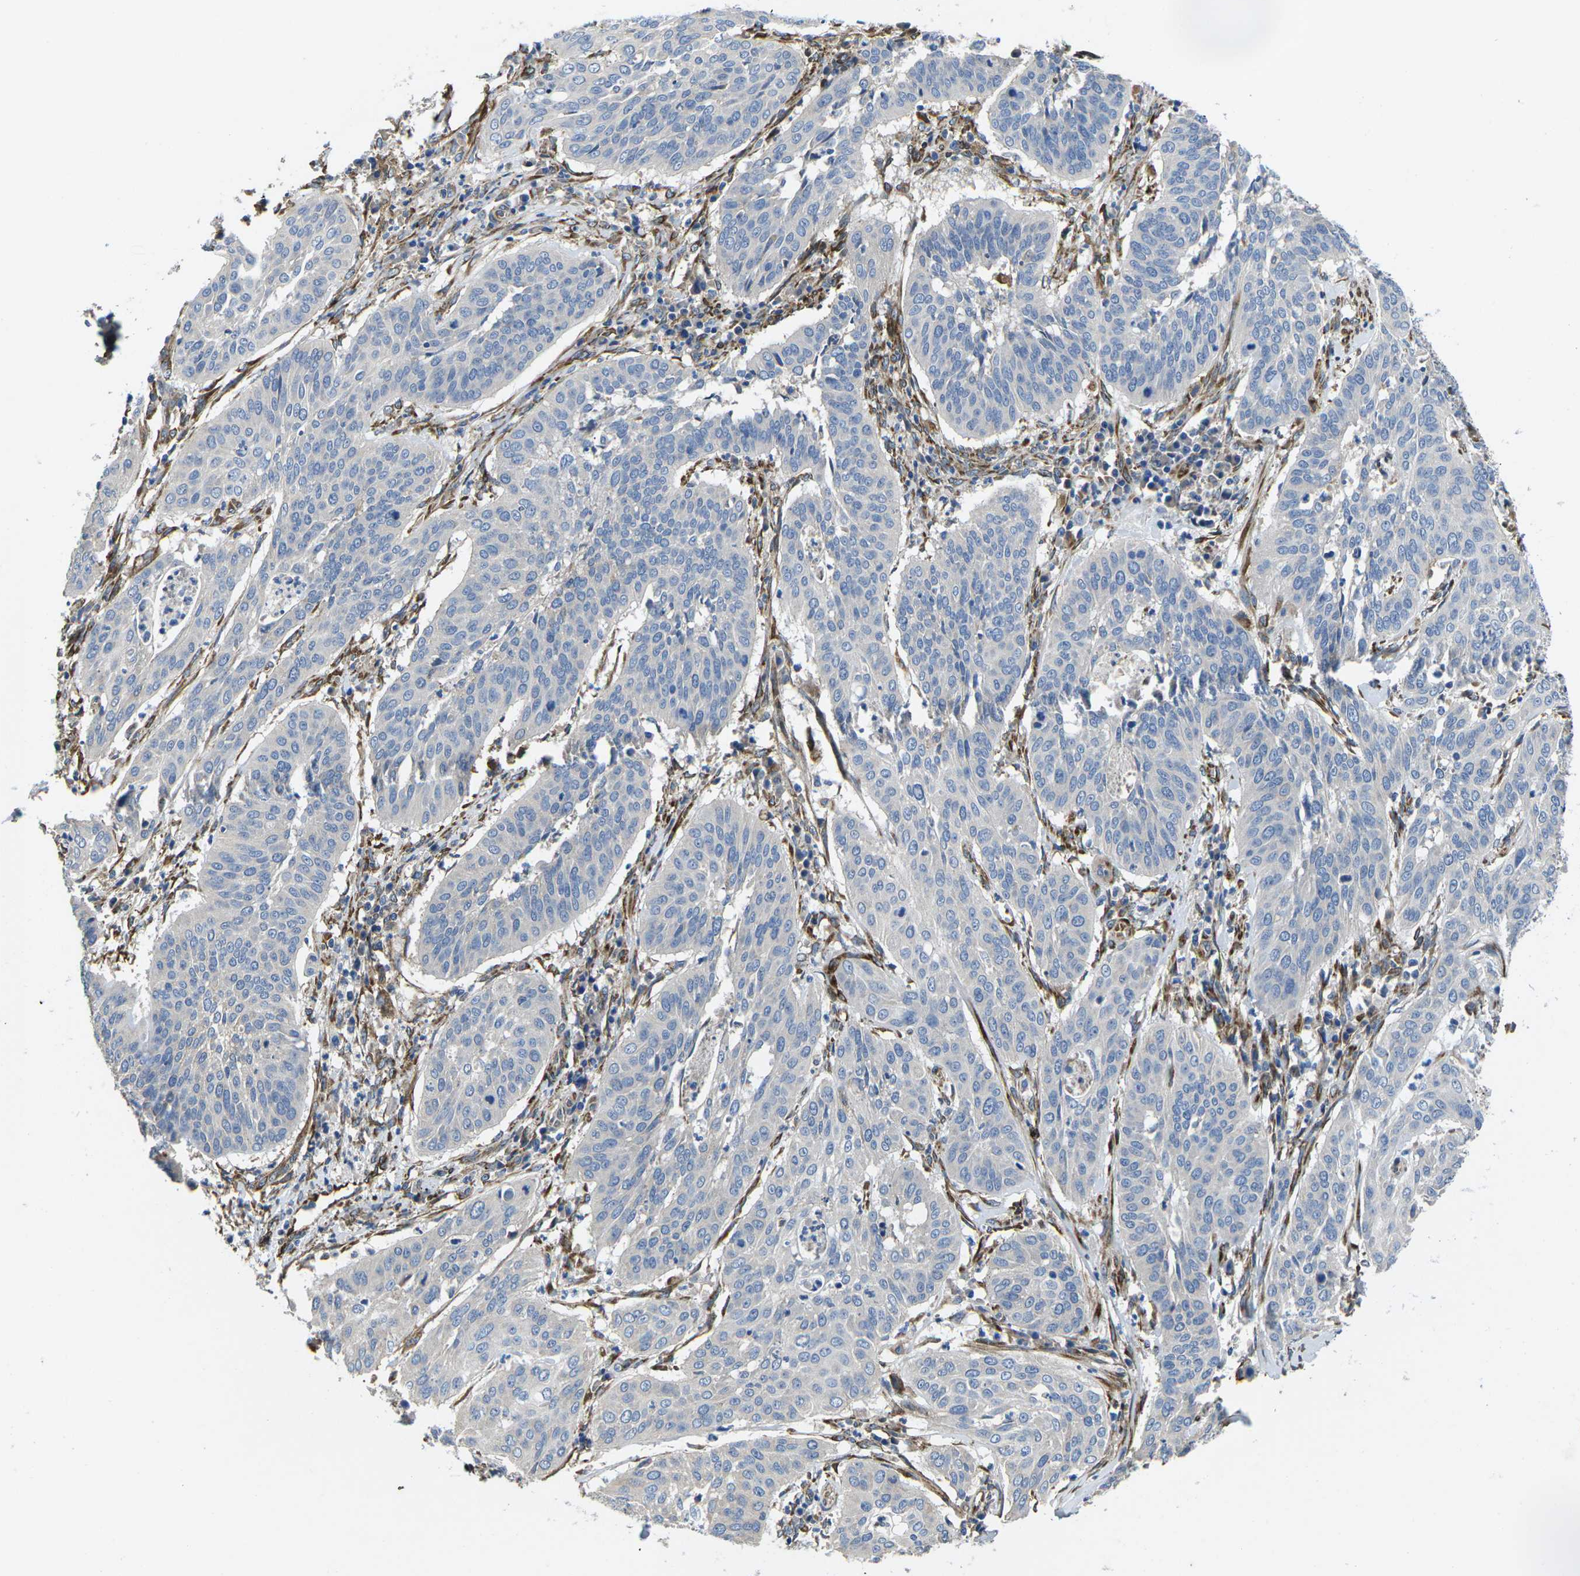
{"staining": {"intensity": "negative", "quantity": "none", "location": "none"}, "tissue": "cervical cancer", "cell_type": "Tumor cells", "image_type": "cancer", "snomed": [{"axis": "morphology", "description": "Normal tissue, NOS"}, {"axis": "morphology", "description": "Squamous cell carcinoma, NOS"}, {"axis": "topography", "description": "Cervix"}], "caption": "Immunohistochemistry micrograph of cervical cancer stained for a protein (brown), which demonstrates no expression in tumor cells. (Stains: DAB (3,3'-diaminobenzidine) IHC with hematoxylin counter stain, Microscopy: brightfield microscopy at high magnification).", "gene": "PDZD8", "patient": {"sex": "female", "age": 39}}